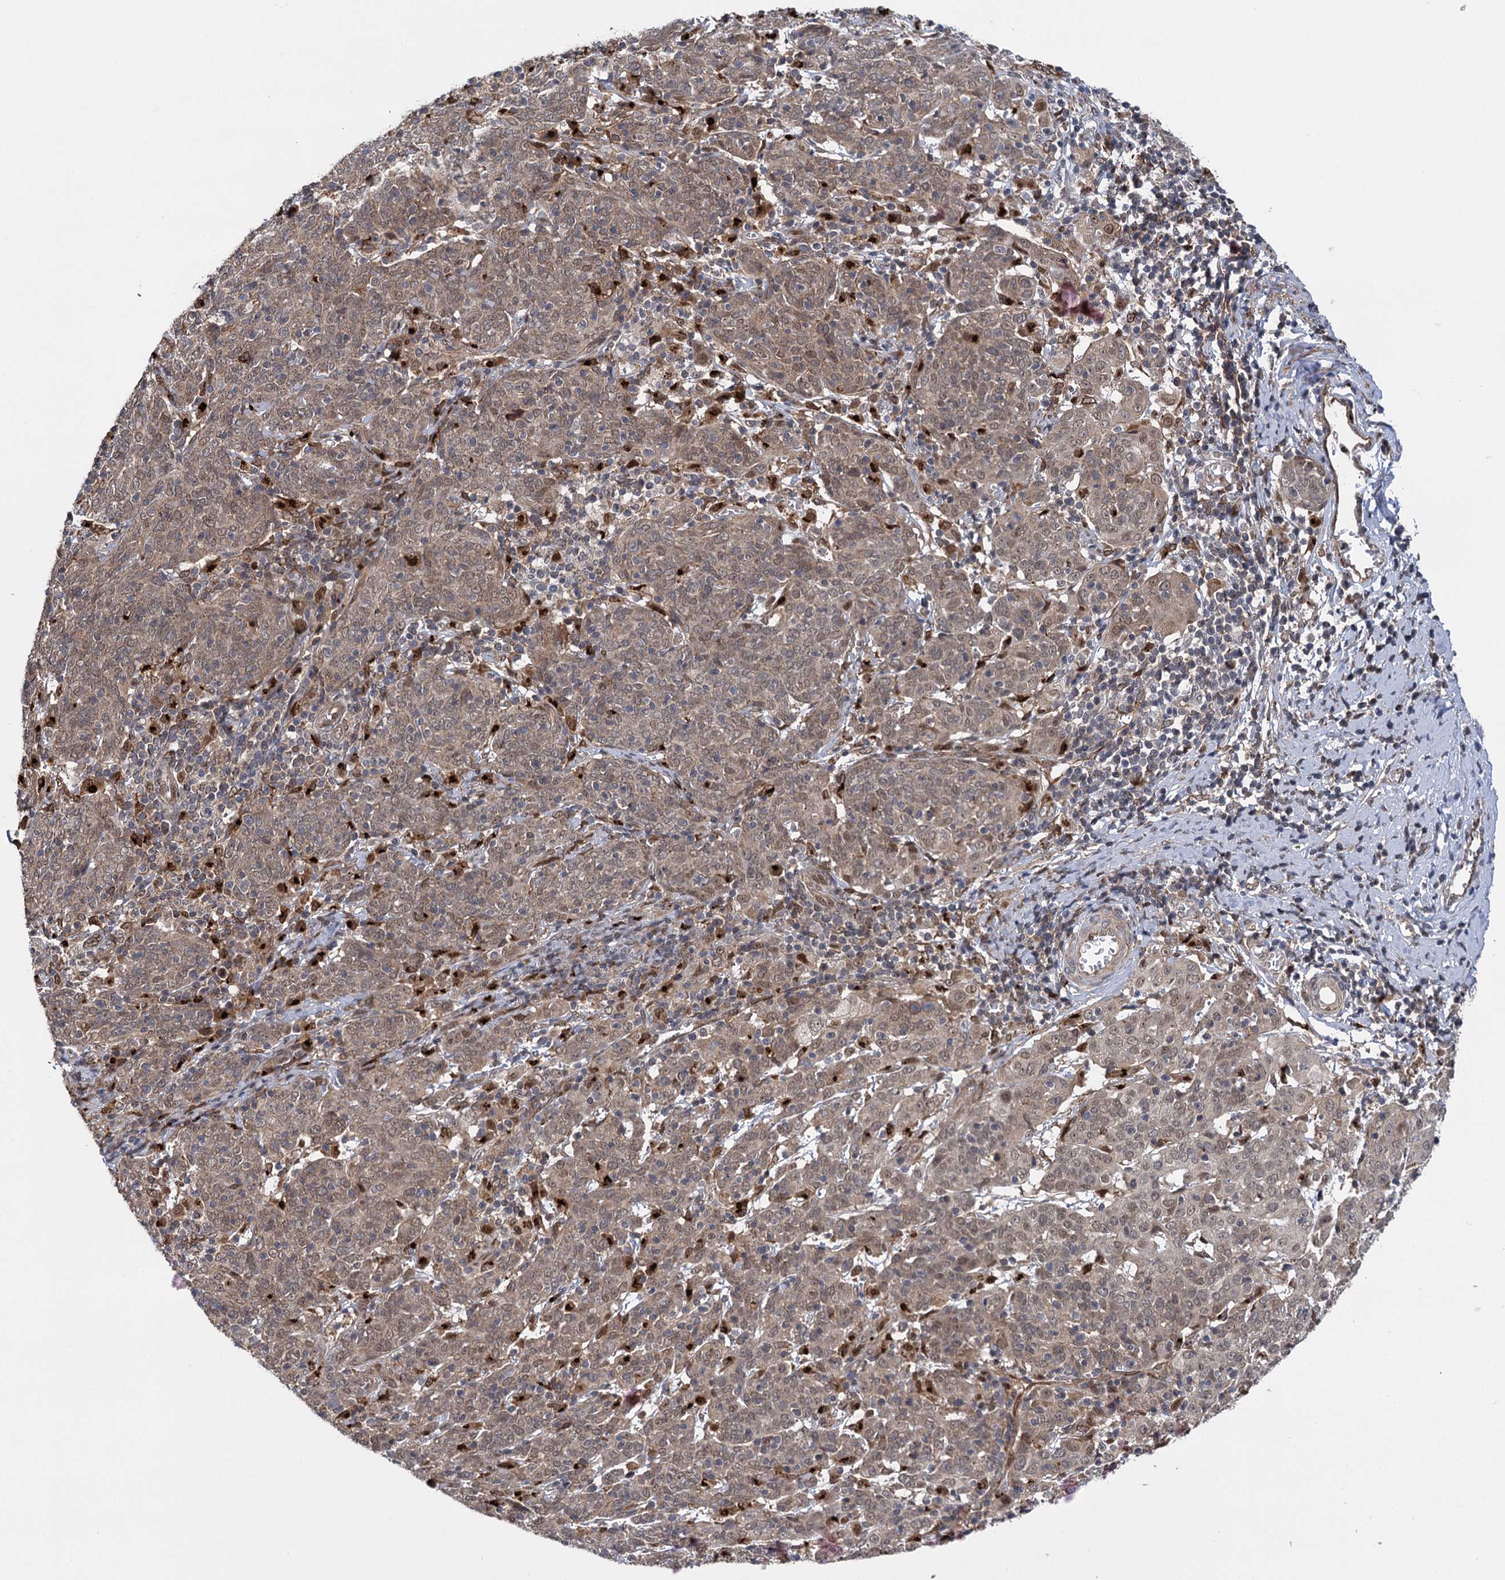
{"staining": {"intensity": "weak", "quantity": ">75%", "location": "cytoplasmic/membranous,nuclear"}, "tissue": "cervical cancer", "cell_type": "Tumor cells", "image_type": "cancer", "snomed": [{"axis": "morphology", "description": "Squamous cell carcinoma, NOS"}, {"axis": "topography", "description": "Cervix"}], "caption": "High-power microscopy captured an IHC histopathology image of cervical cancer (squamous cell carcinoma), revealing weak cytoplasmic/membranous and nuclear expression in approximately >75% of tumor cells. (DAB = brown stain, brightfield microscopy at high magnification).", "gene": "GAL3ST4", "patient": {"sex": "female", "age": 67}}